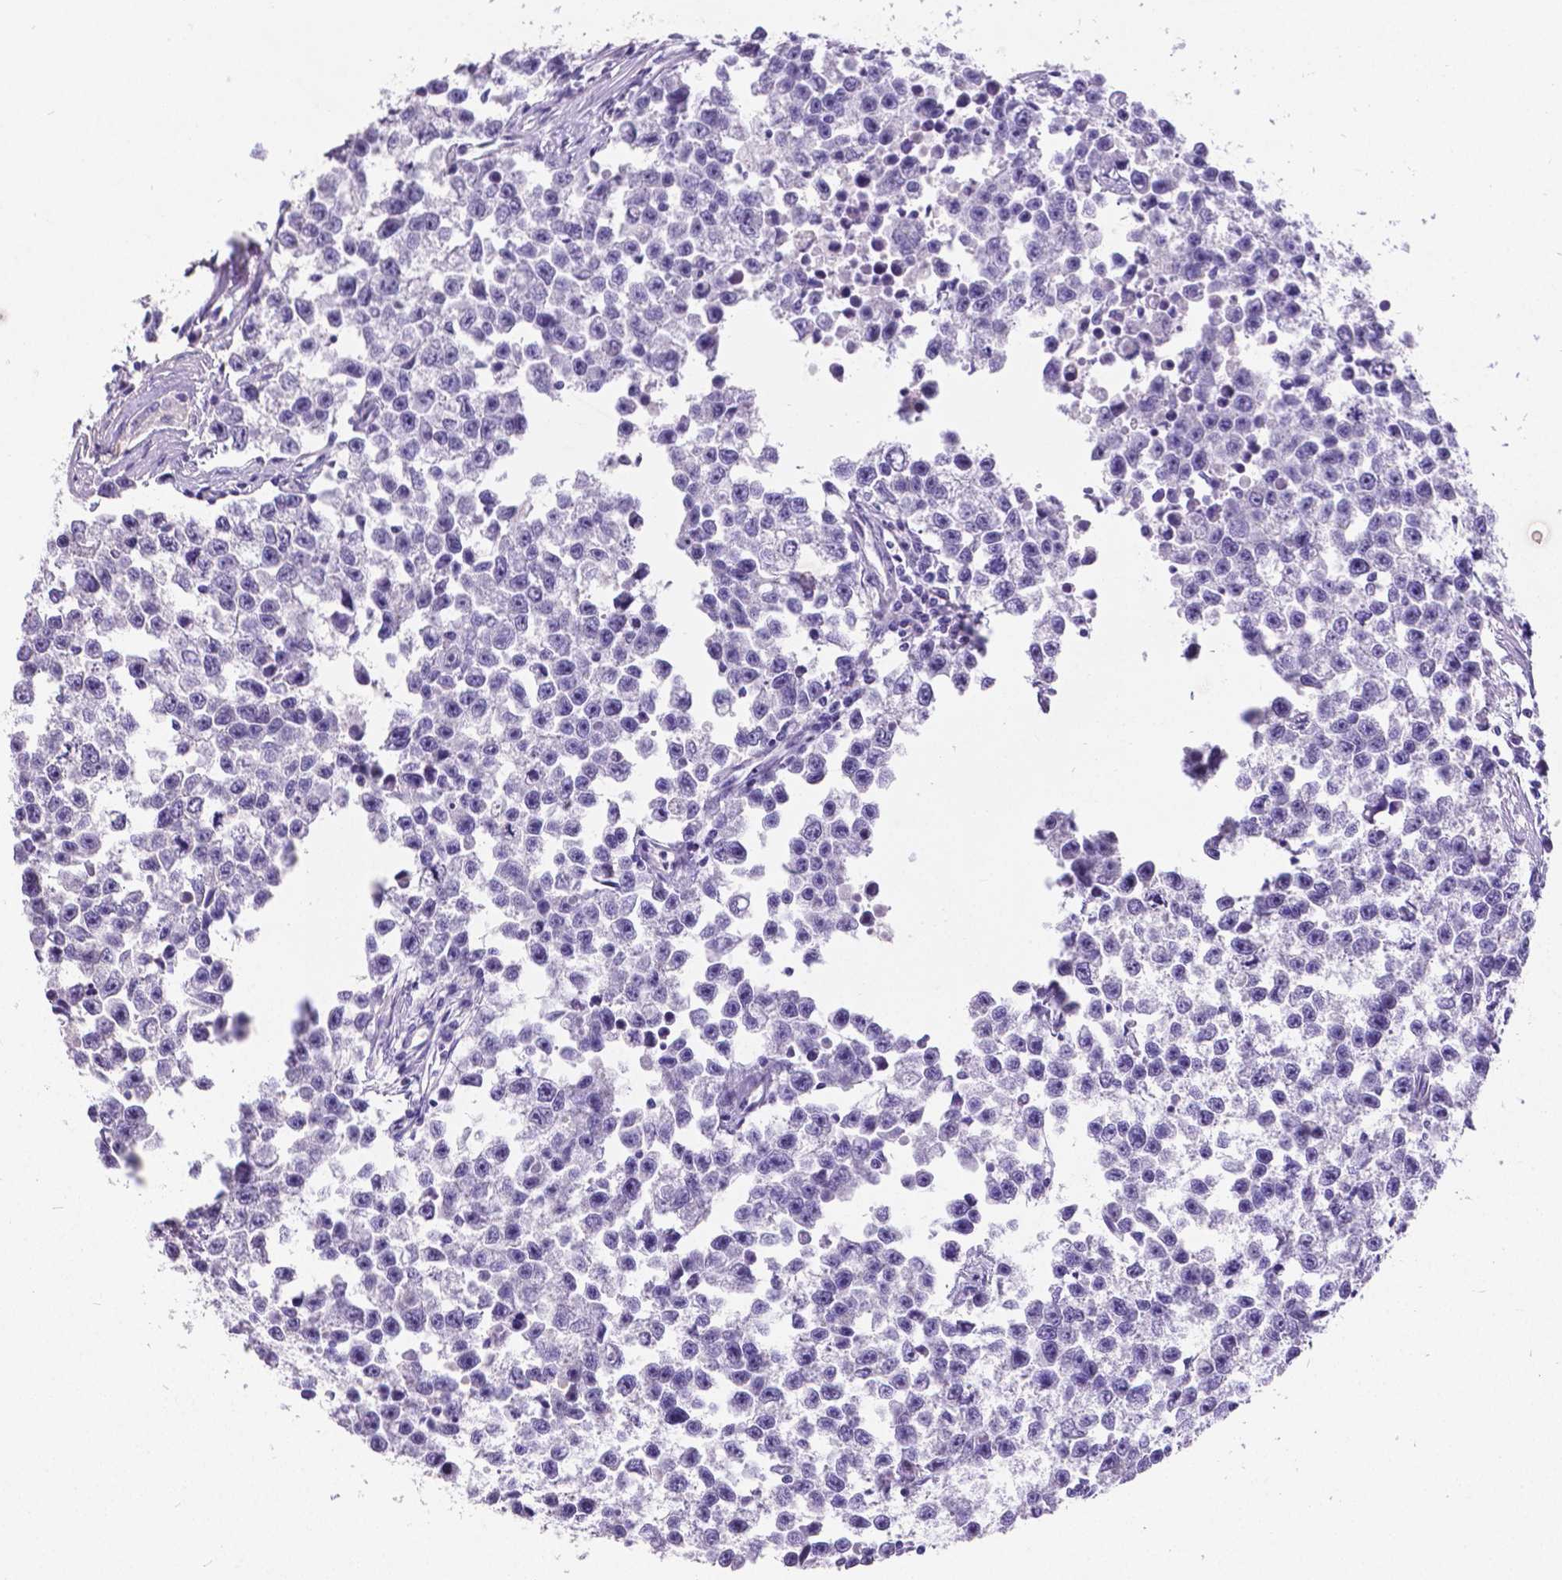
{"staining": {"intensity": "negative", "quantity": "none", "location": "none"}, "tissue": "testis cancer", "cell_type": "Tumor cells", "image_type": "cancer", "snomed": [{"axis": "morphology", "description": "Seminoma, NOS"}, {"axis": "topography", "description": "Testis"}], "caption": "This is an immunohistochemistry (IHC) image of testis cancer (seminoma). There is no positivity in tumor cells.", "gene": "SATB2", "patient": {"sex": "male", "age": 26}}